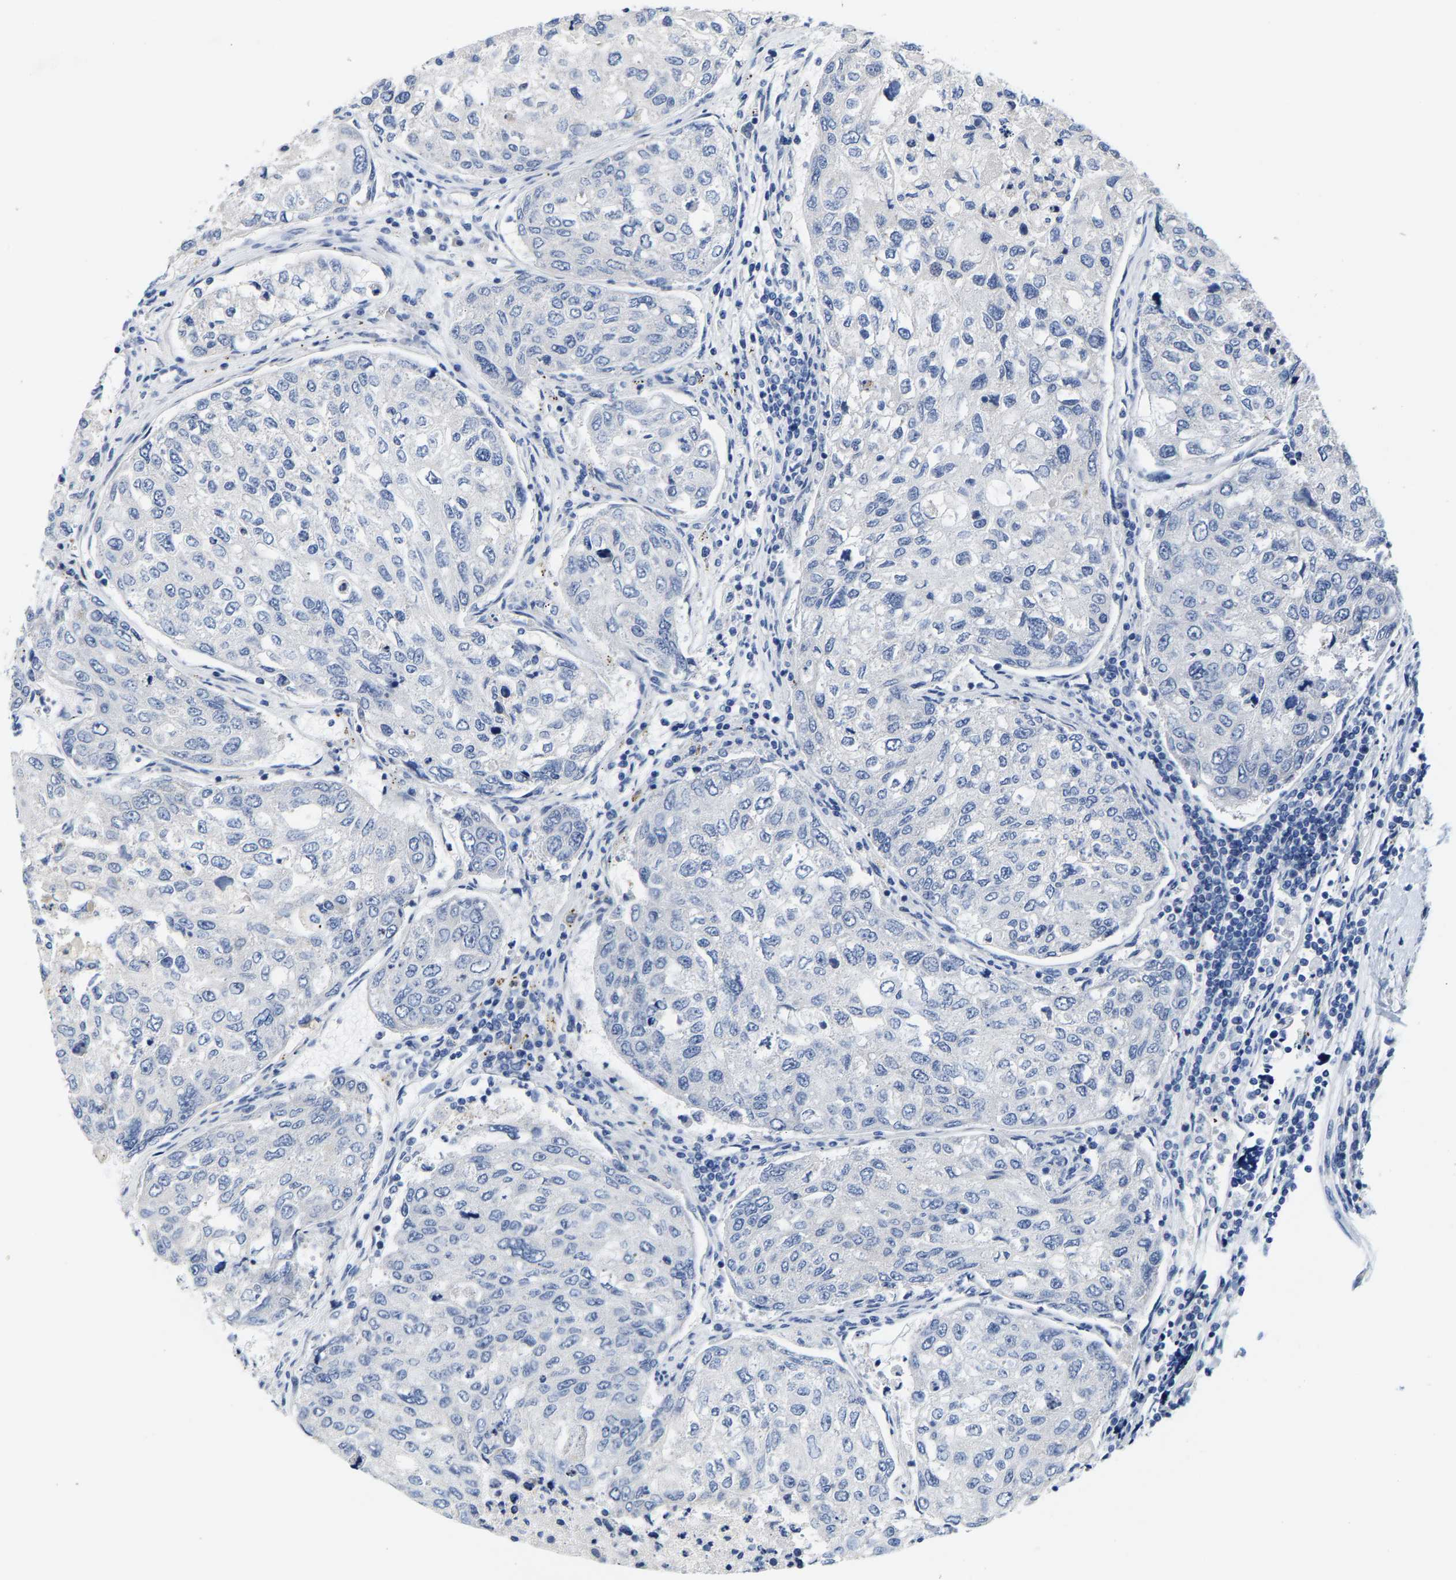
{"staining": {"intensity": "negative", "quantity": "none", "location": "none"}, "tissue": "urothelial cancer", "cell_type": "Tumor cells", "image_type": "cancer", "snomed": [{"axis": "morphology", "description": "Urothelial carcinoma, High grade"}, {"axis": "topography", "description": "Lymph node"}, {"axis": "topography", "description": "Urinary bladder"}], "caption": "Immunohistochemical staining of urothelial cancer displays no significant positivity in tumor cells.", "gene": "KLHL1", "patient": {"sex": "male", "age": 51}}